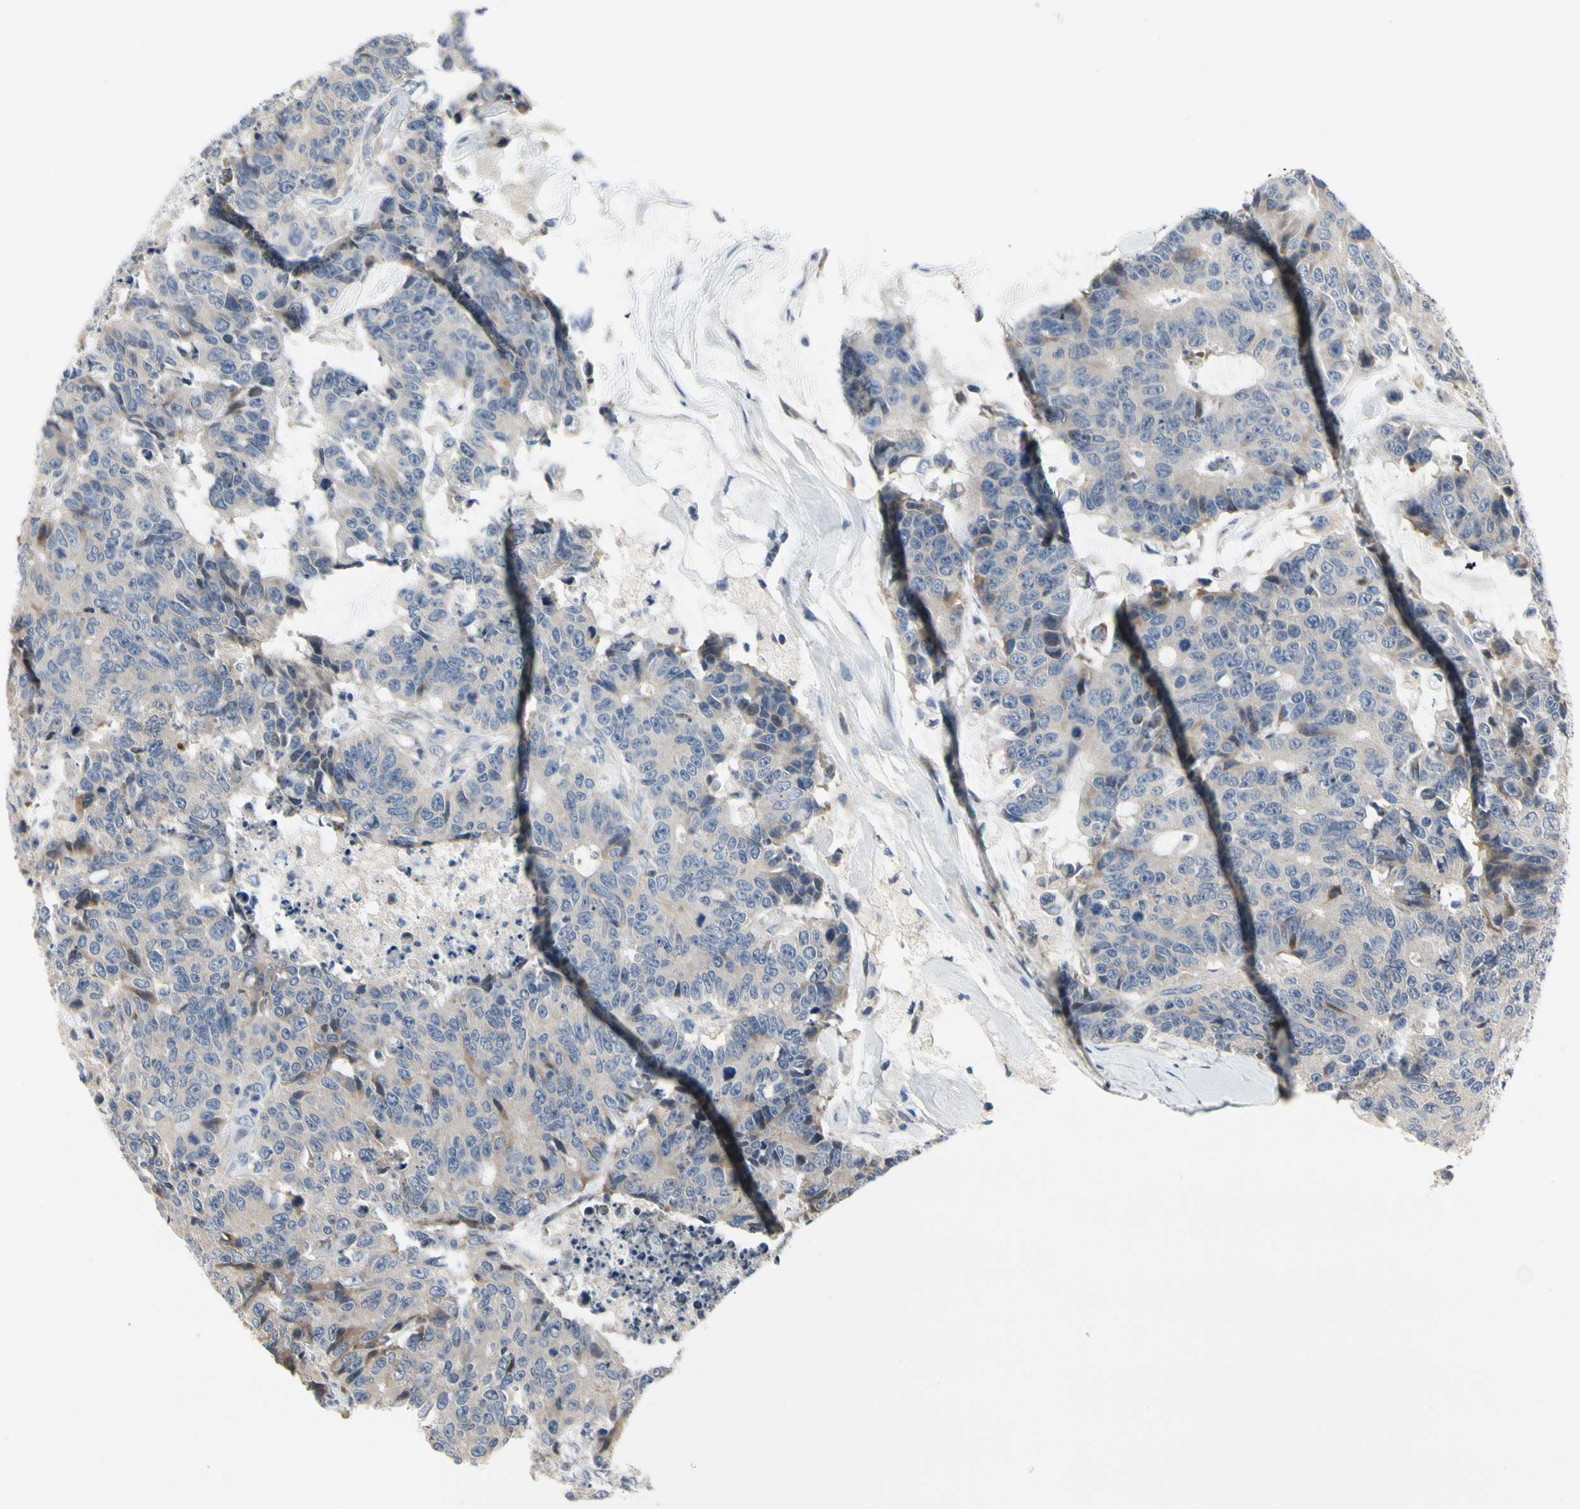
{"staining": {"intensity": "weak", "quantity": "25%-75%", "location": "cytoplasmic/membranous"}, "tissue": "colorectal cancer", "cell_type": "Tumor cells", "image_type": "cancer", "snomed": [{"axis": "morphology", "description": "Adenocarcinoma, NOS"}, {"axis": "topography", "description": "Colon"}], "caption": "This is a histology image of immunohistochemistry staining of colorectal adenocarcinoma, which shows weak positivity in the cytoplasmic/membranous of tumor cells.", "gene": "NFASC", "patient": {"sex": "female", "age": 86}}